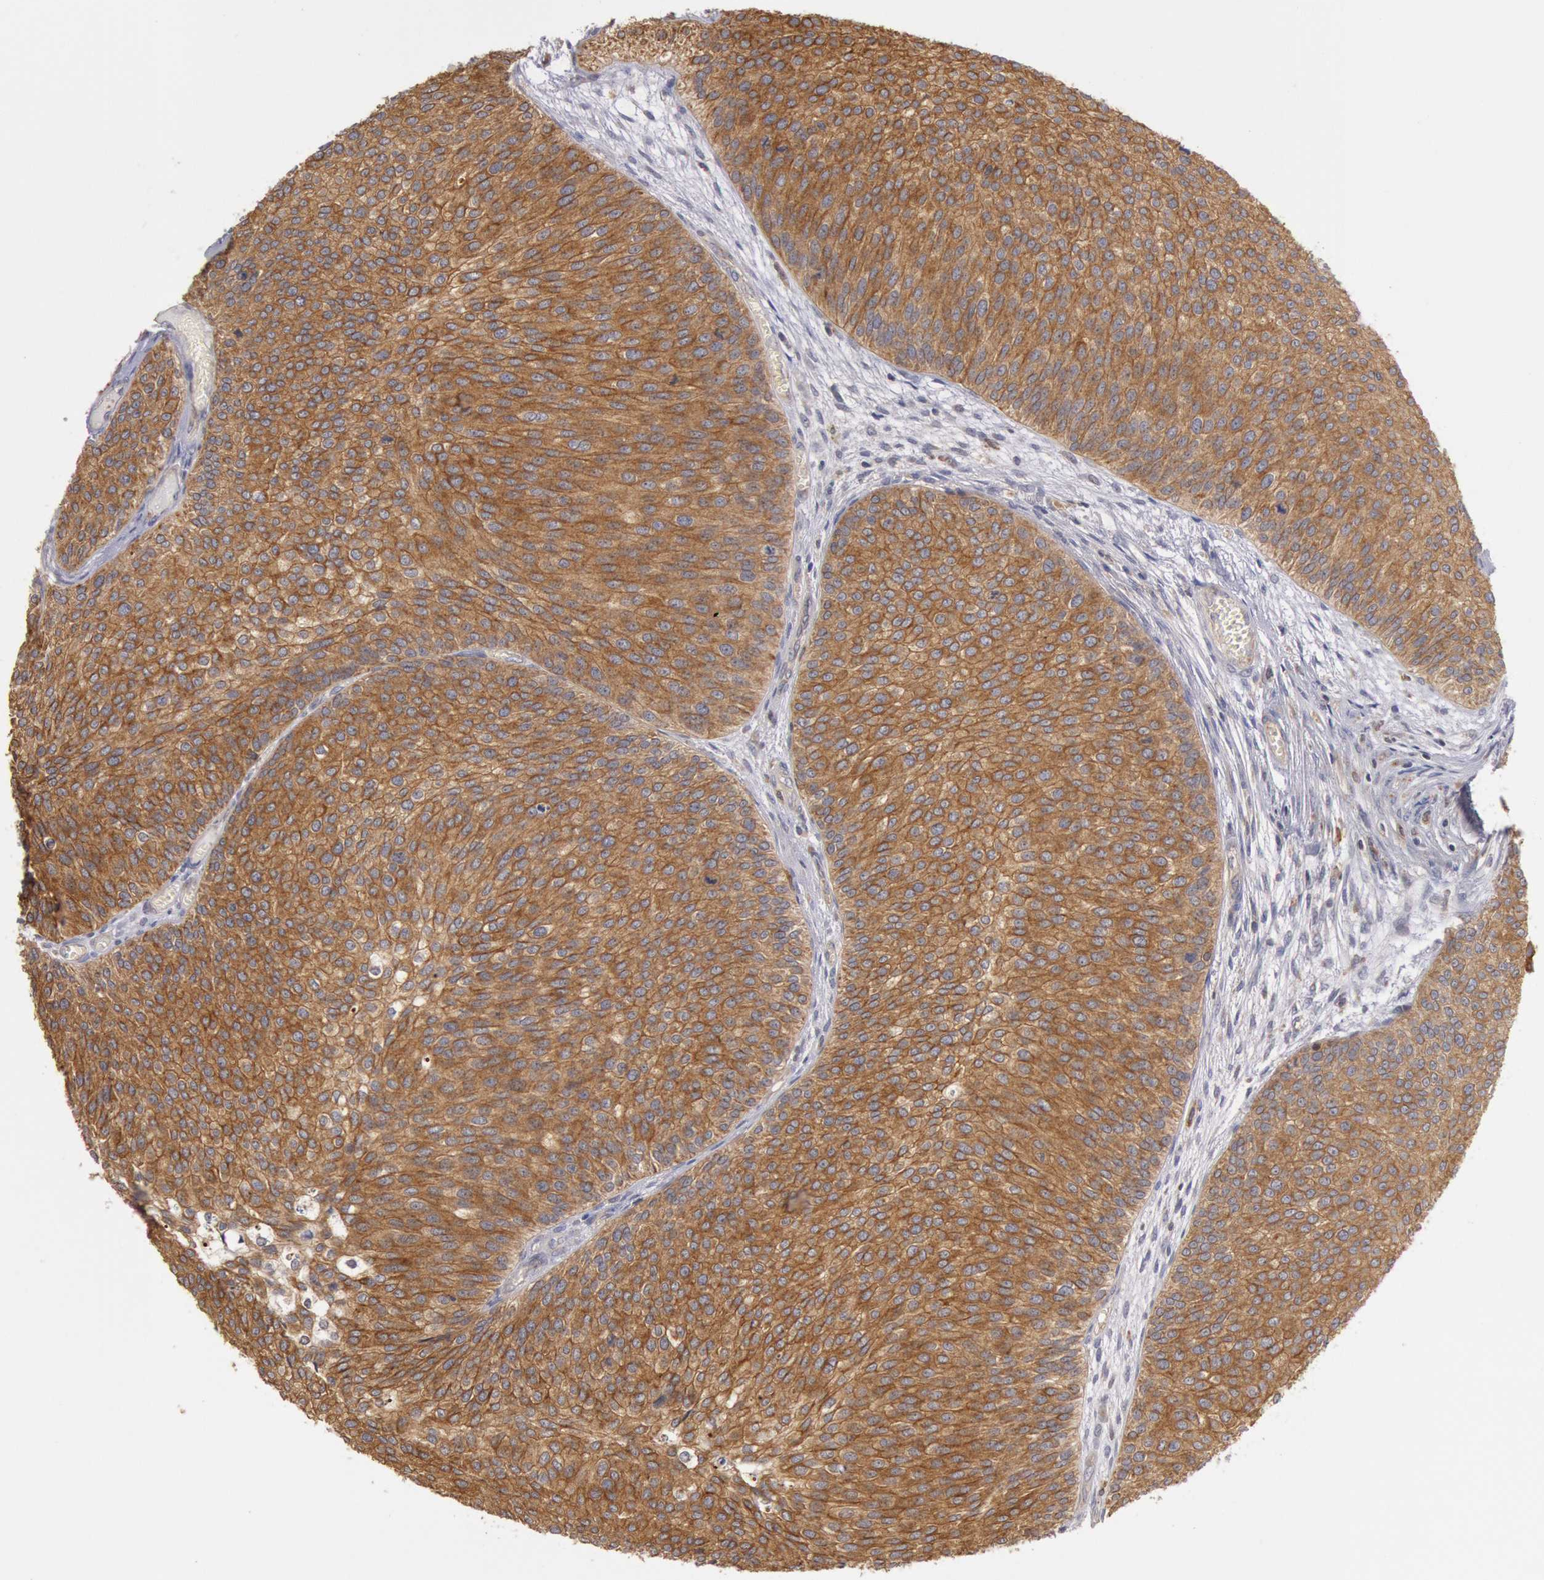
{"staining": {"intensity": "strong", "quantity": ">75%", "location": "cytoplasmic/membranous"}, "tissue": "urothelial cancer", "cell_type": "Tumor cells", "image_type": "cancer", "snomed": [{"axis": "morphology", "description": "Urothelial carcinoma, Low grade"}, {"axis": "topography", "description": "Urinary bladder"}], "caption": "Protein positivity by immunohistochemistry (IHC) exhibits strong cytoplasmic/membranous staining in about >75% of tumor cells in urothelial cancer.", "gene": "PLA2G6", "patient": {"sex": "male", "age": 84}}